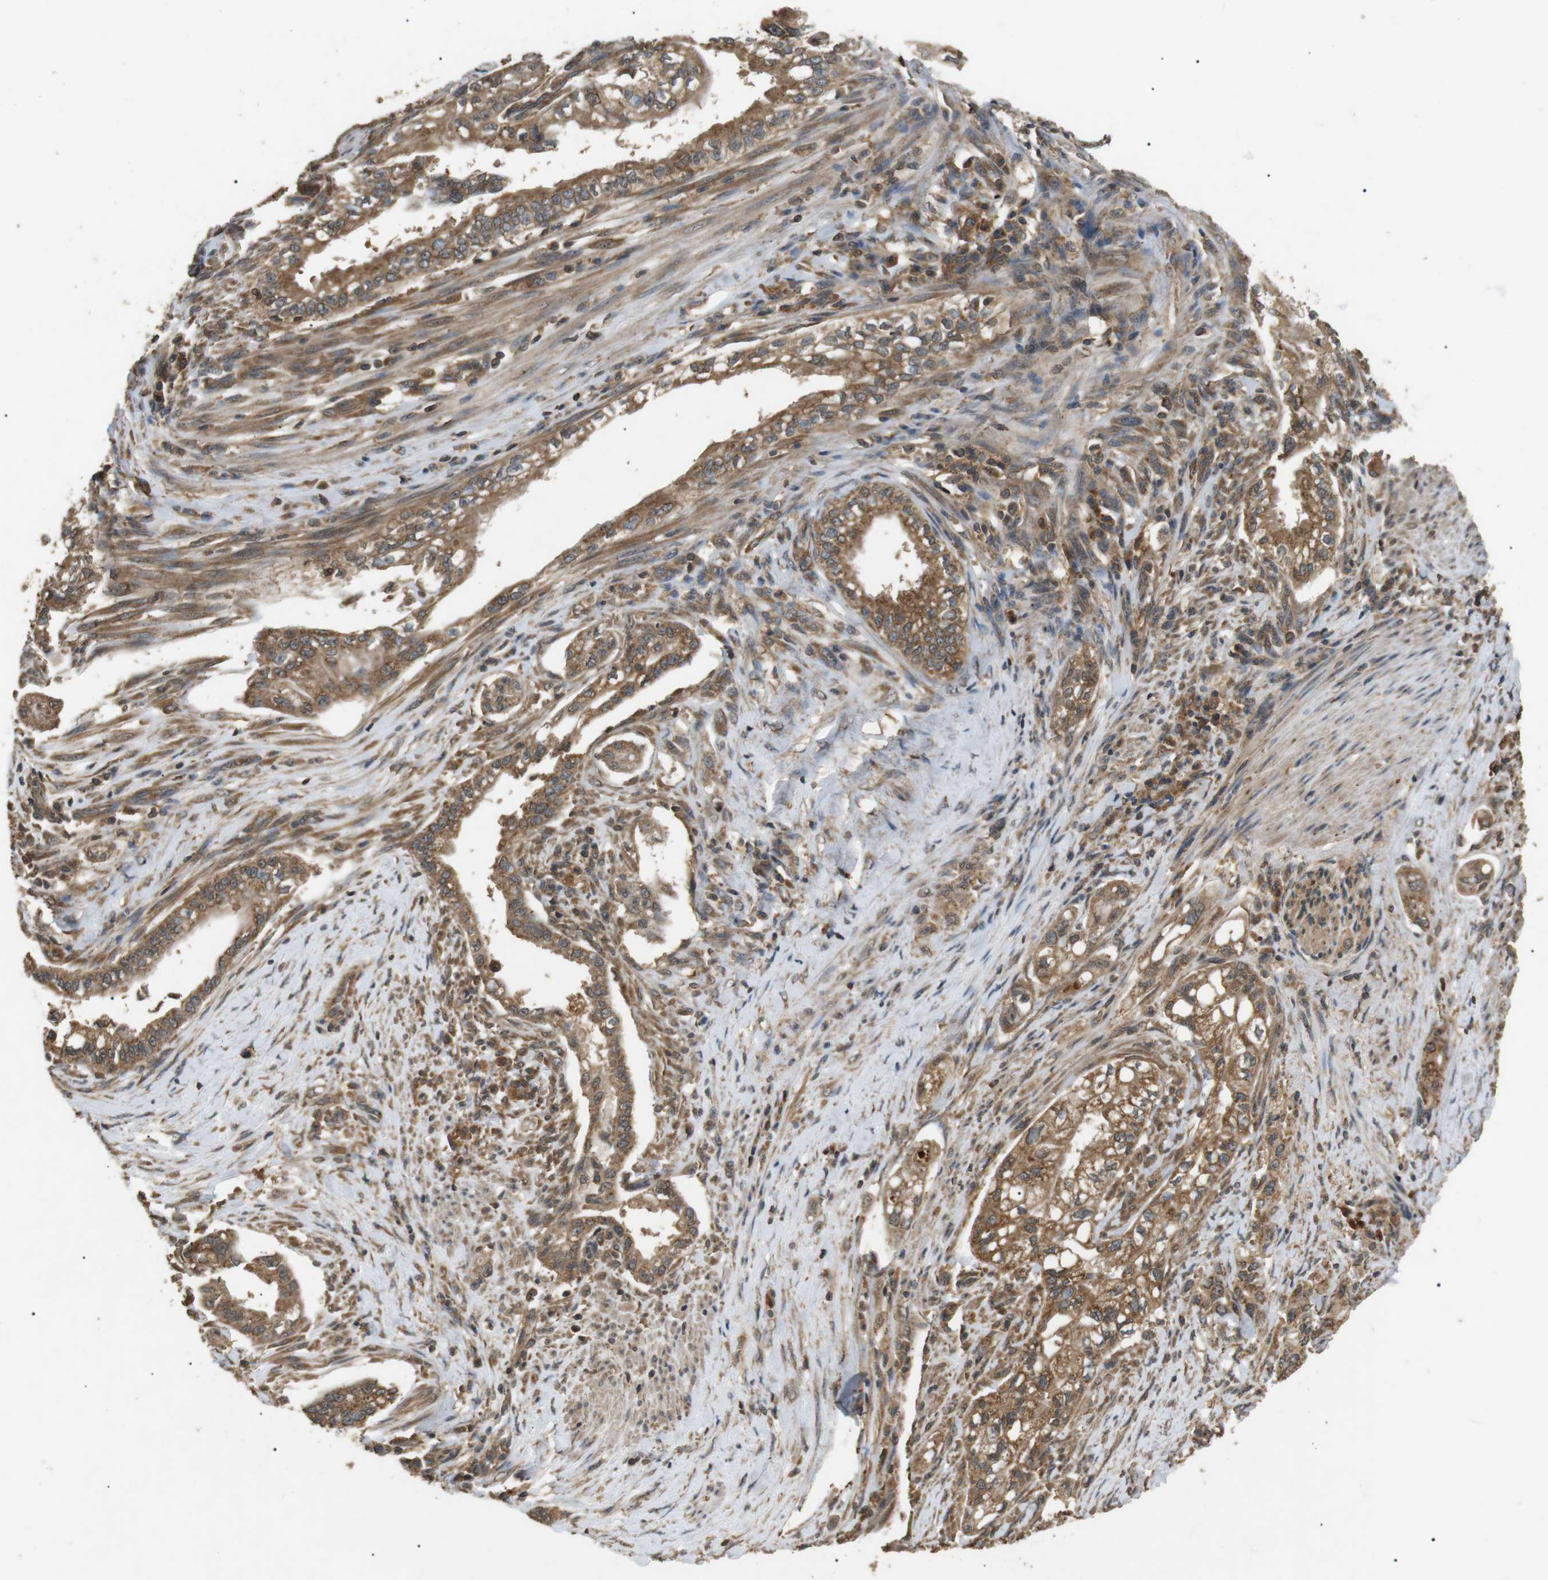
{"staining": {"intensity": "moderate", "quantity": ">75%", "location": "cytoplasmic/membranous"}, "tissue": "pancreatic cancer", "cell_type": "Tumor cells", "image_type": "cancer", "snomed": [{"axis": "morphology", "description": "Normal tissue, NOS"}, {"axis": "topography", "description": "Pancreas"}], "caption": "Moderate cytoplasmic/membranous staining is seen in about >75% of tumor cells in pancreatic cancer.", "gene": "TBC1D15", "patient": {"sex": "male", "age": 42}}